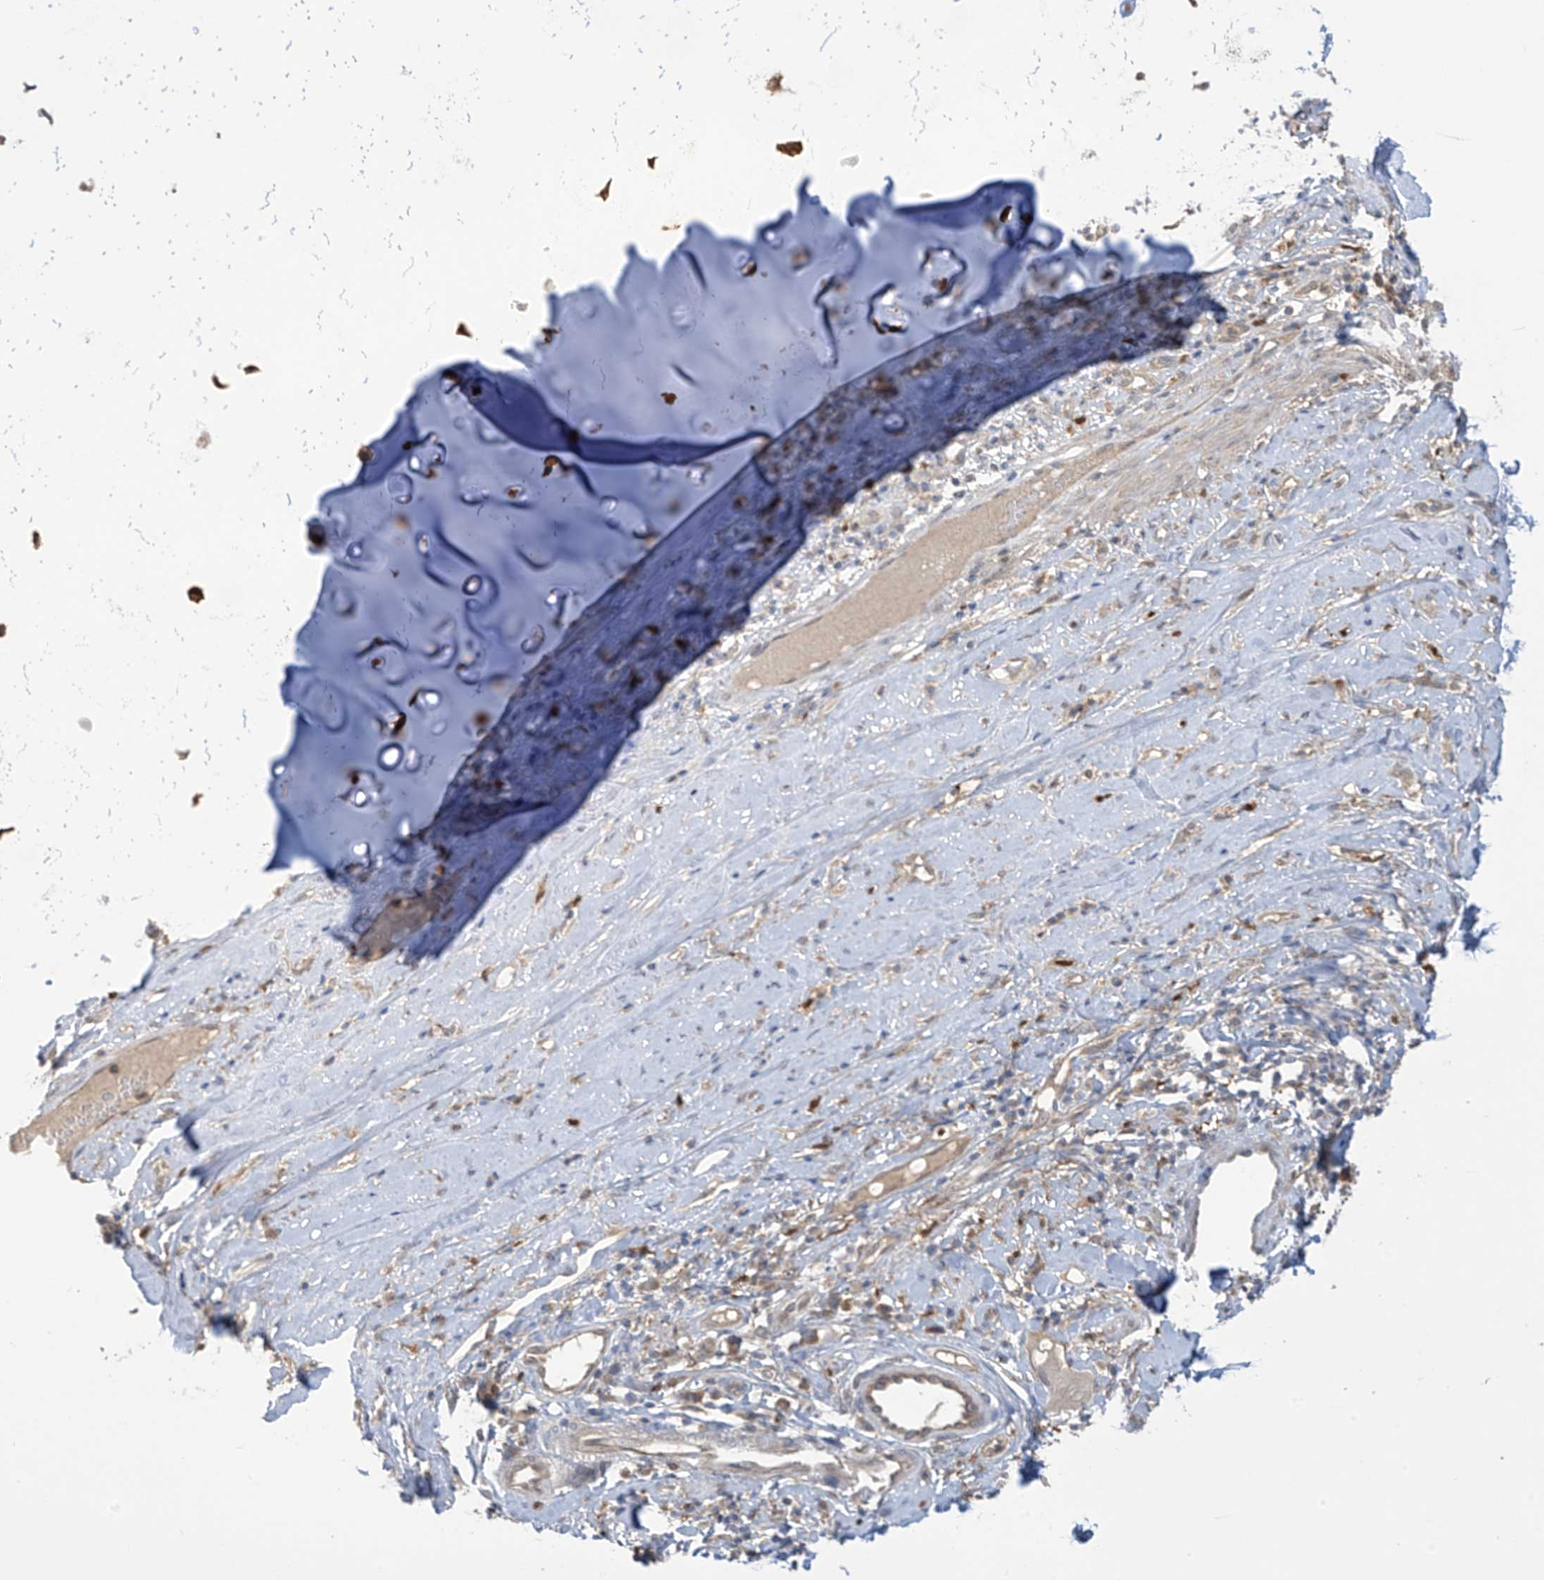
{"staining": {"intensity": "strong", "quantity": ">75%", "location": "cytoplasmic/membranous,nuclear"}, "tissue": "soft tissue", "cell_type": "Chondrocytes", "image_type": "normal", "snomed": [{"axis": "morphology", "description": "Normal tissue, NOS"}, {"axis": "morphology", "description": "Basal cell carcinoma"}, {"axis": "topography", "description": "Cartilage tissue"}, {"axis": "topography", "description": "Nasopharynx"}, {"axis": "topography", "description": "Oral tissue"}], "caption": "Normal soft tissue shows strong cytoplasmic/membranous,nuclear positivity in about >75% of chondrocytes, visualized by immunohistochemistry. (IHC, brightfield microscopy, high magnification).", "gene": "IDH1", "patient": {"sex": "female", "age": 77}}